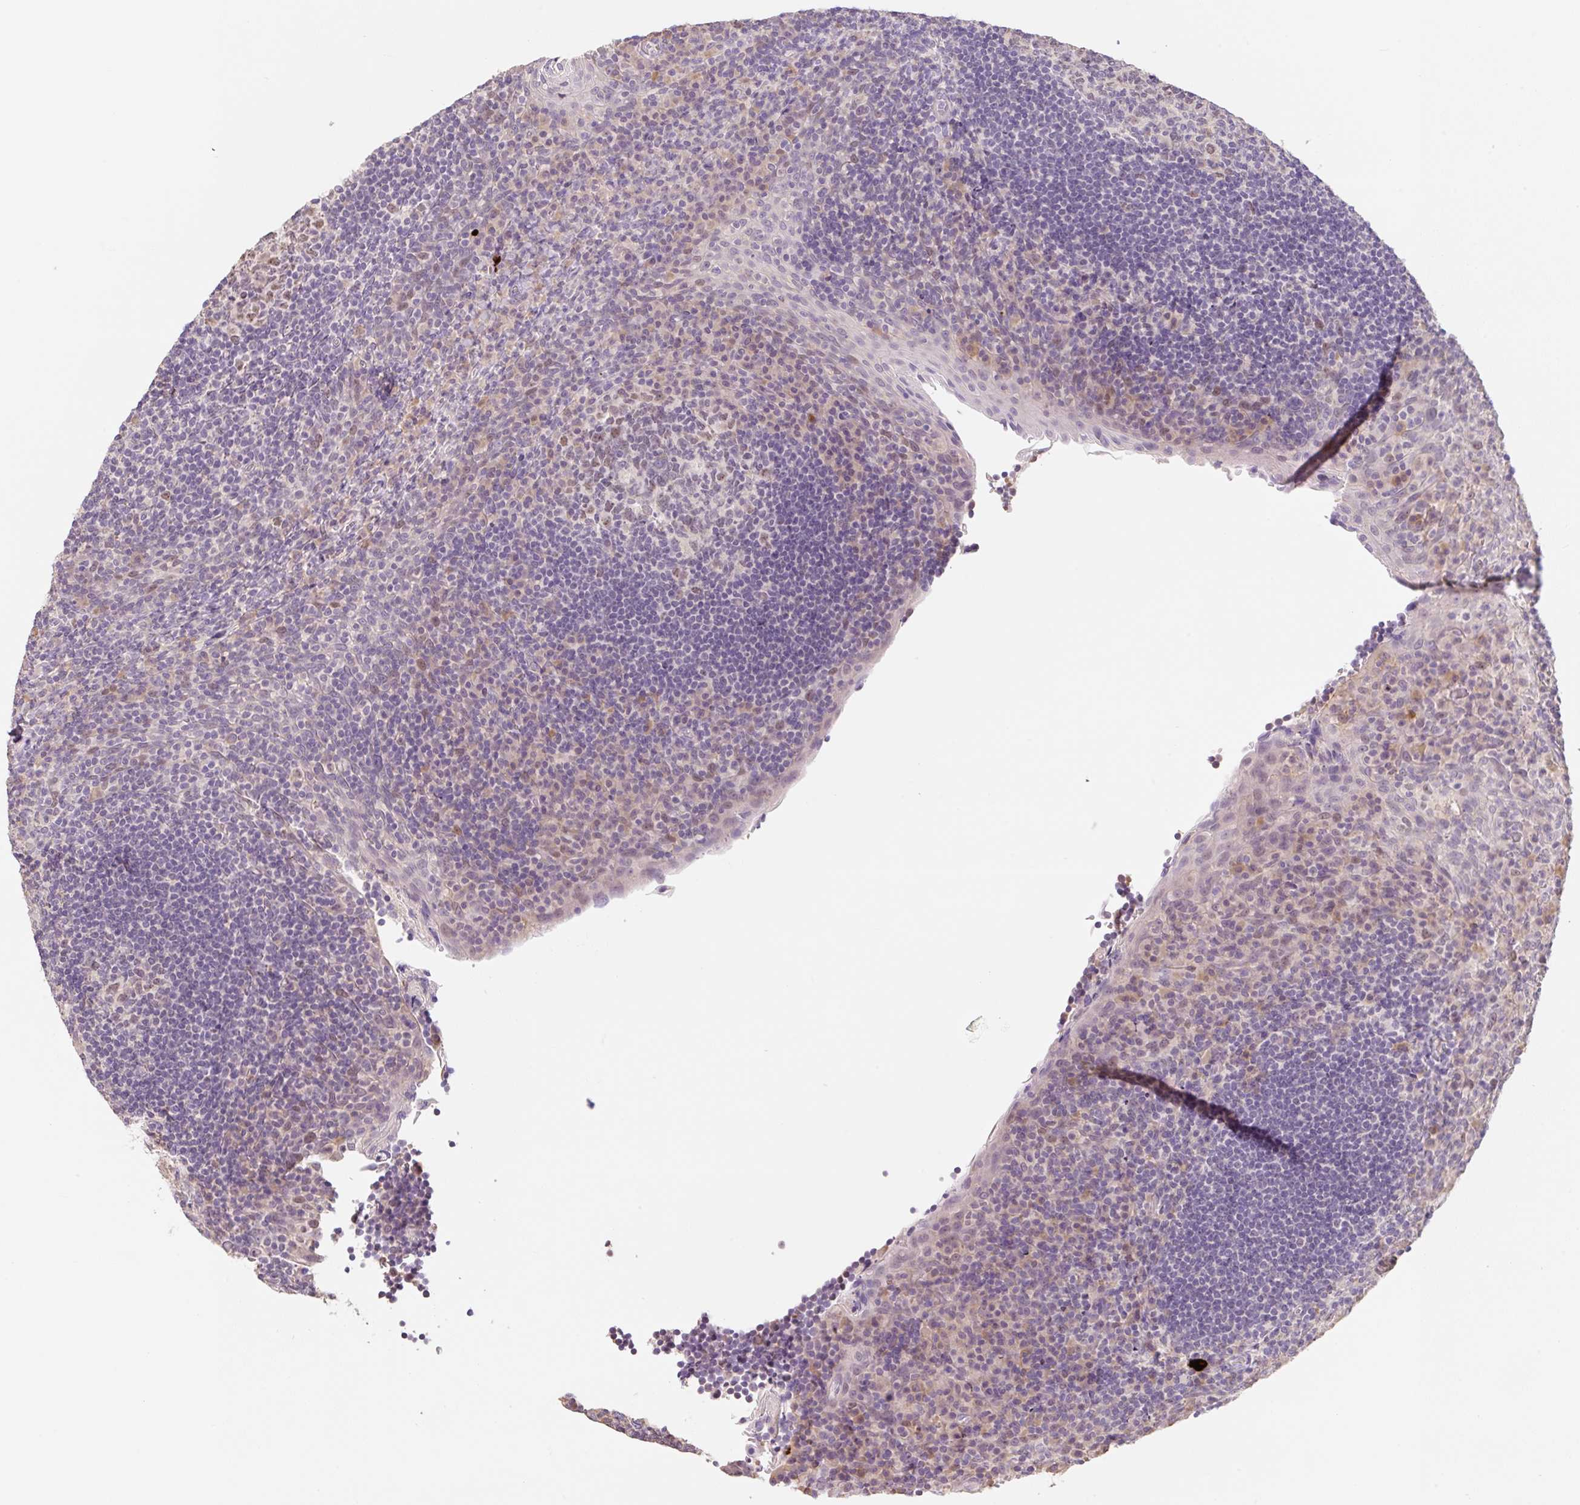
{"staining": {"intensity": "moderate", "quantity": "<25%", "location": "nuclear"}, "tissue": "tonsil", "cell_type": "Germinal center cells", "image_type": "normal", "snomed": [{"axis": "morphology", "description": "Normal tissue, NOS"}, {"axis": "topography", "description": "Tonsil"}], "caption": "Immunohistochemistry (DAB (3,3'-diaminobenzidine)) staining of normal tonsil demonstrates moderate nuclear protein staining in approximately <25% of germinal center cells.", "gene": "MIA2", "patient": {"sex": "male", "age": 17}}